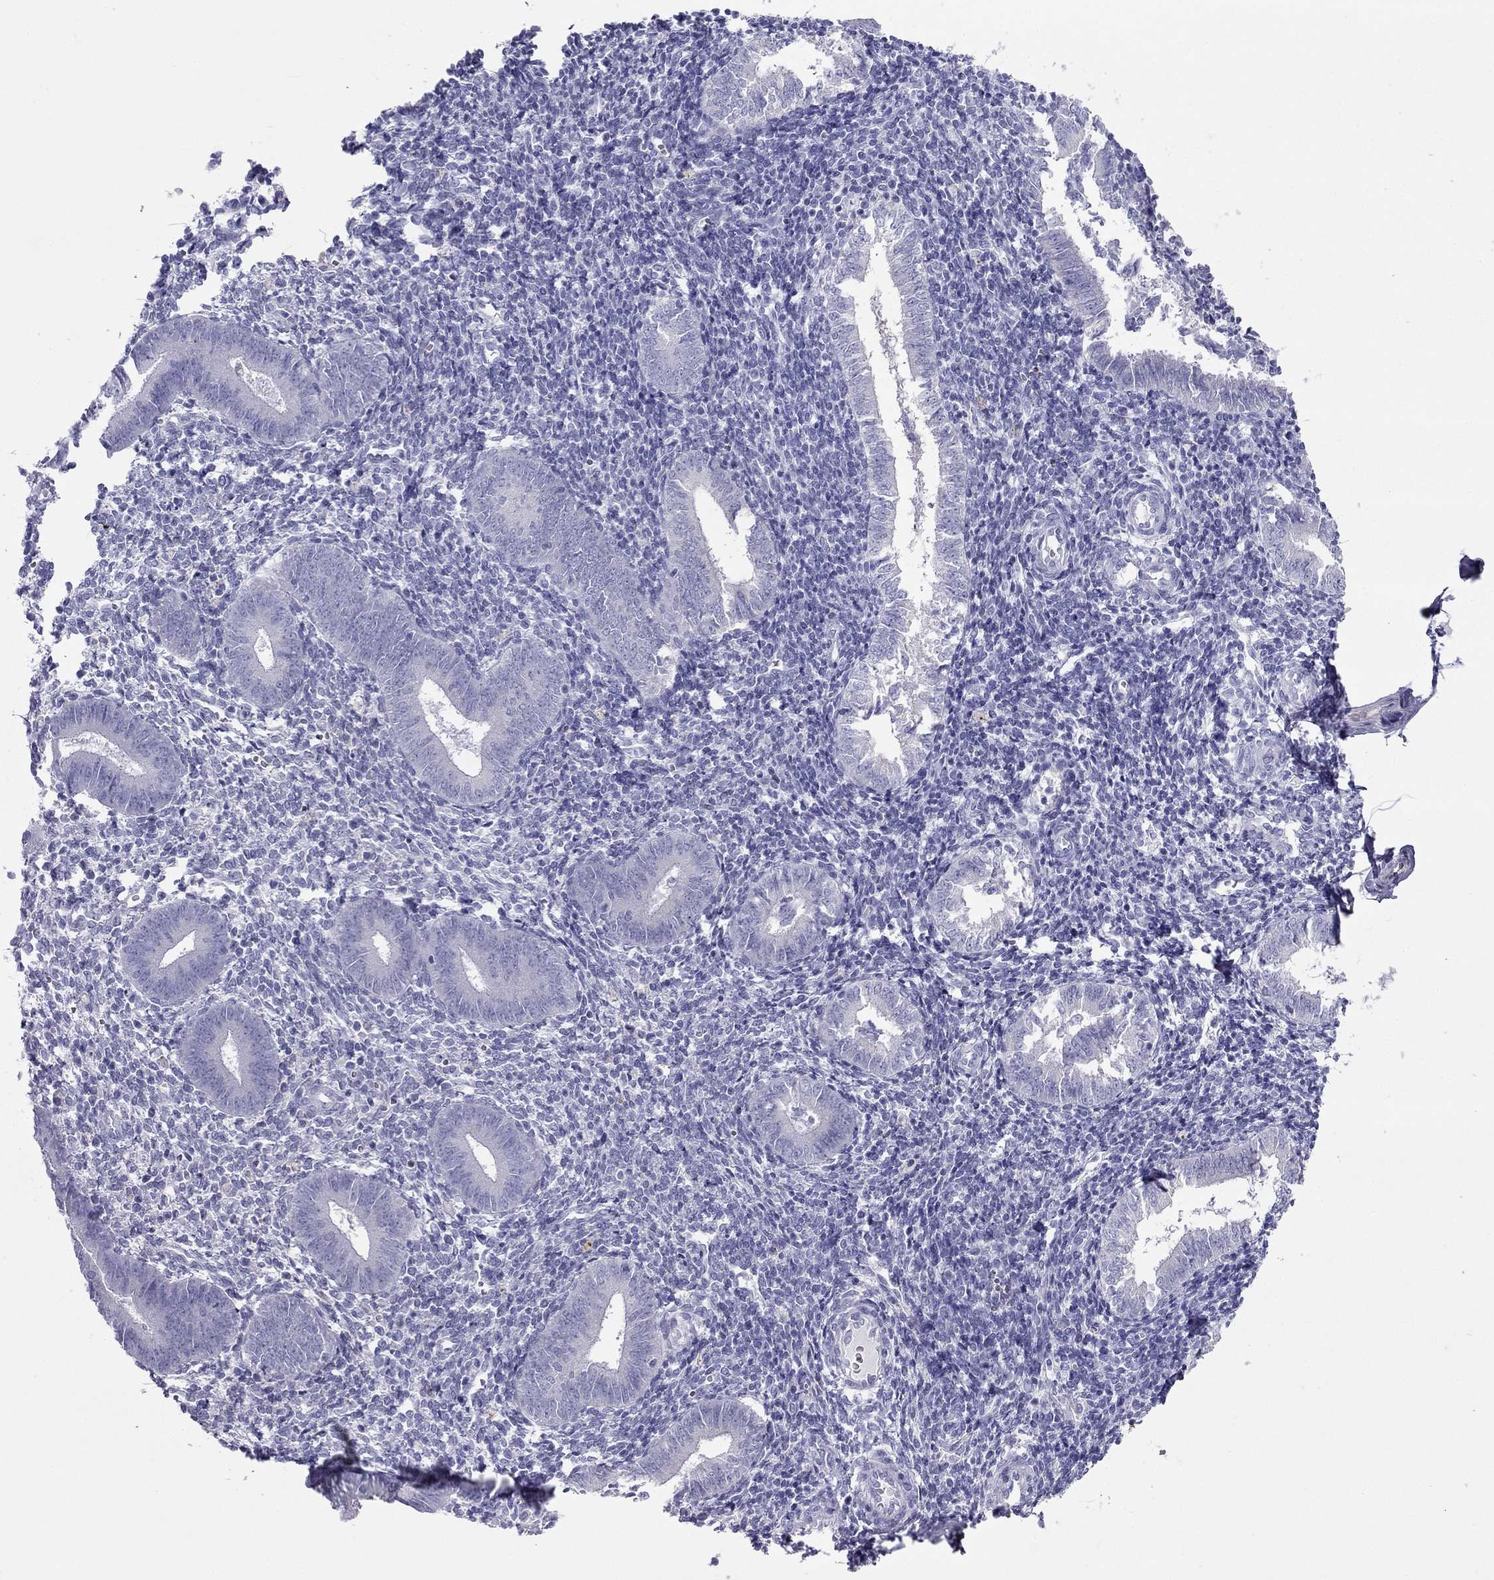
{"staining": {"intensity": "negative", "quantity": "none", "location": "none"}, "tissue": "endometrium", "cell_type": "Cells in endometrial stroma", "image_type": "normal", "snomed": [{"axis": "morphology", "description": "Normal tissue, NOS"}, {"axis": "topography", "description": "Endometrium"}], "caption": "Unremarkable endometrium was stained to show a protein in brown. There is no significant positivity in cells in endometrial stroma. (DAB (3,3'-diaminobenzidine) immunohistochemistry (IHC) visualized using brightfield microscopy, high magnification).", "gene": "MAEL", "patient": {"sex": "female", "age": 25}}